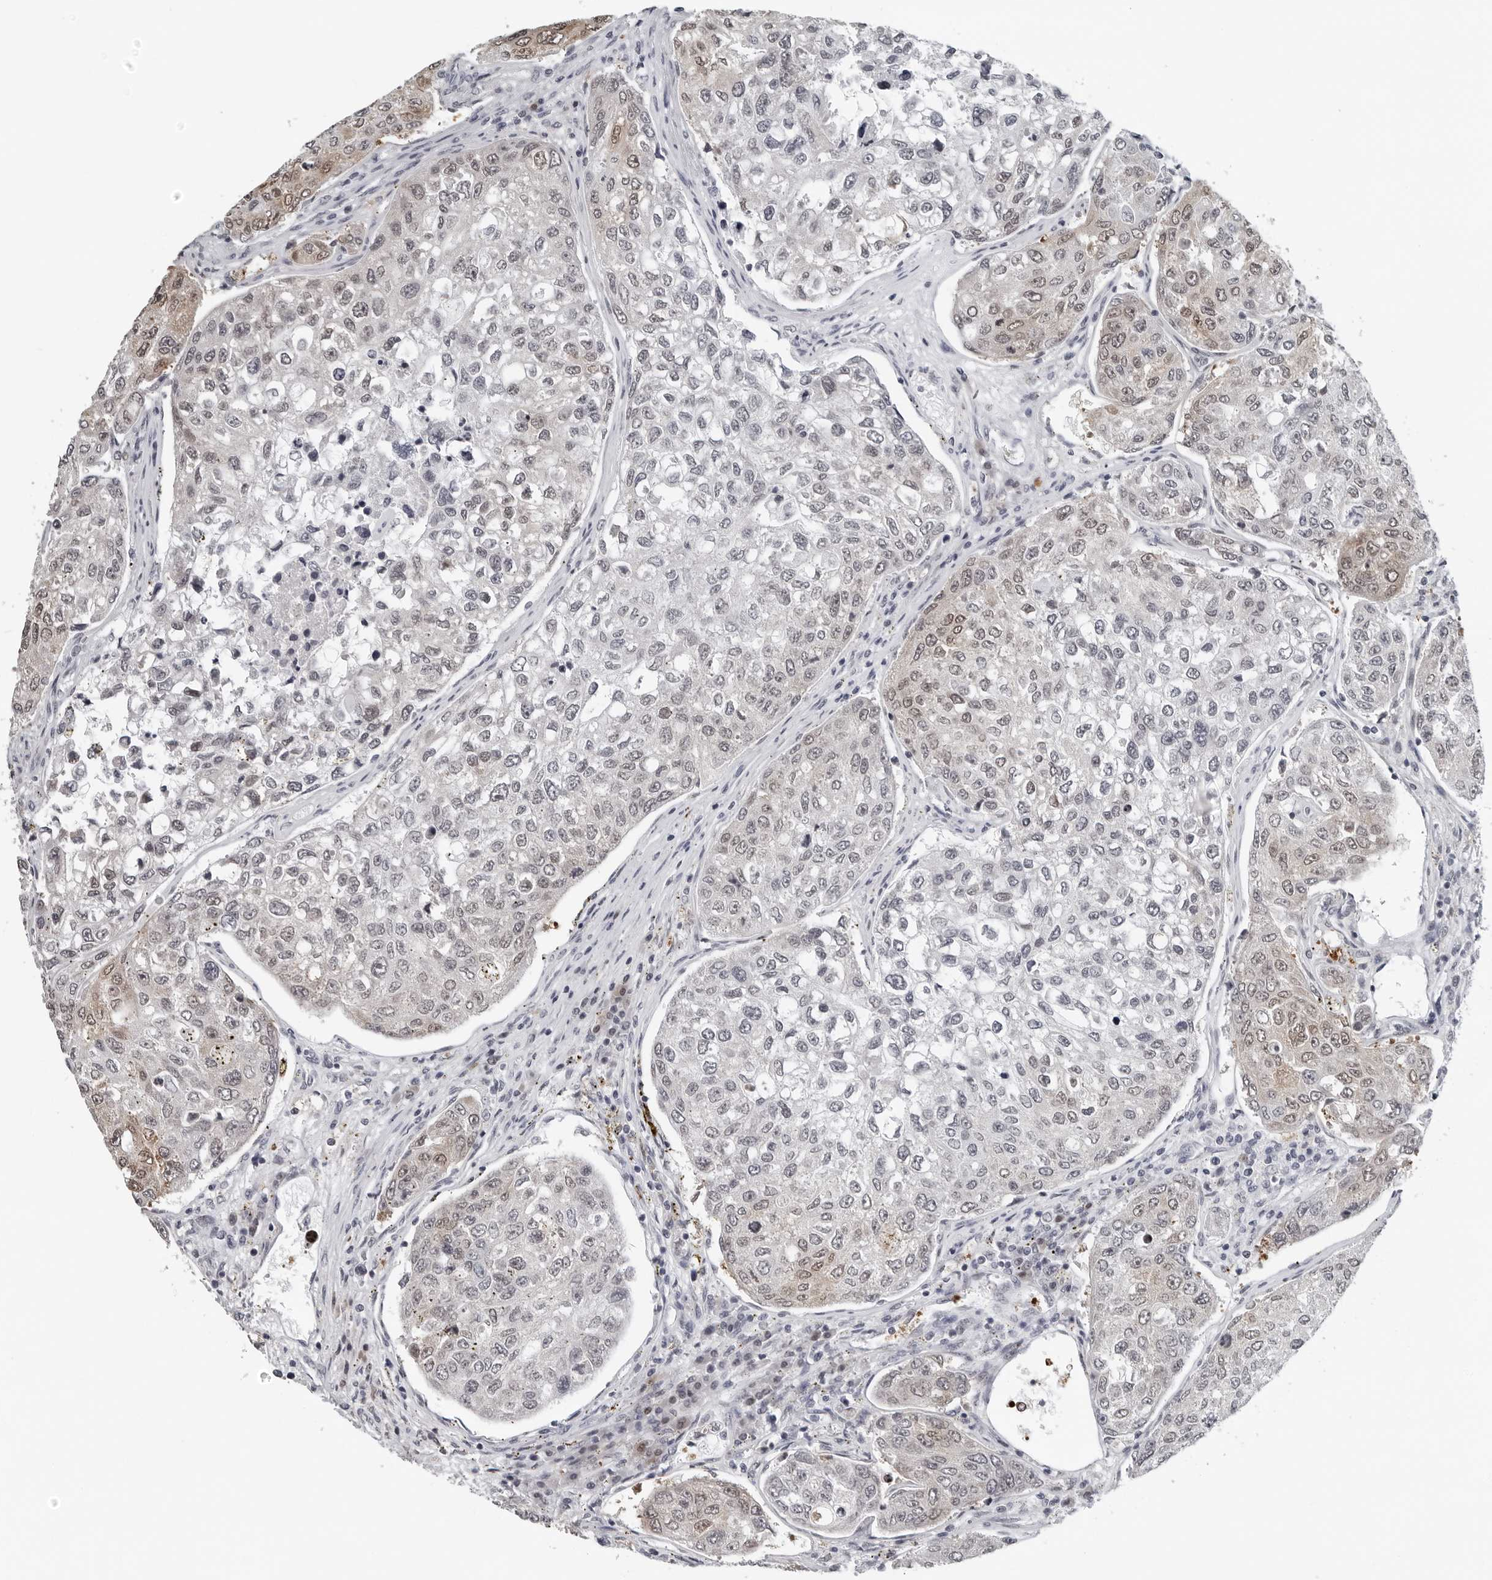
{"staining": {"intensity": "weak", "quantity": "<25%", "location": "cytoplasmic/membranous,nuclear"}, "tissue": "urothelial cancer", "cell_type": "Tumor cells", "image_type": "cancer", "snomed": [{"axis": "morphology", "description": "Urothelial carcinoma, High grade"}, {"axis": "topography", "description": "Lymph node"}, {"axis": "topography", "description": "Urinary bladder"}], "caption": "Immunohistochemistry histopathology image of neoplastic tissue: urothelial cancer stained with DAB displays no significant protein positivity in tumor cells.", "gene": "PPP1R42", "patient": {"sex": "male", "age": 51}}